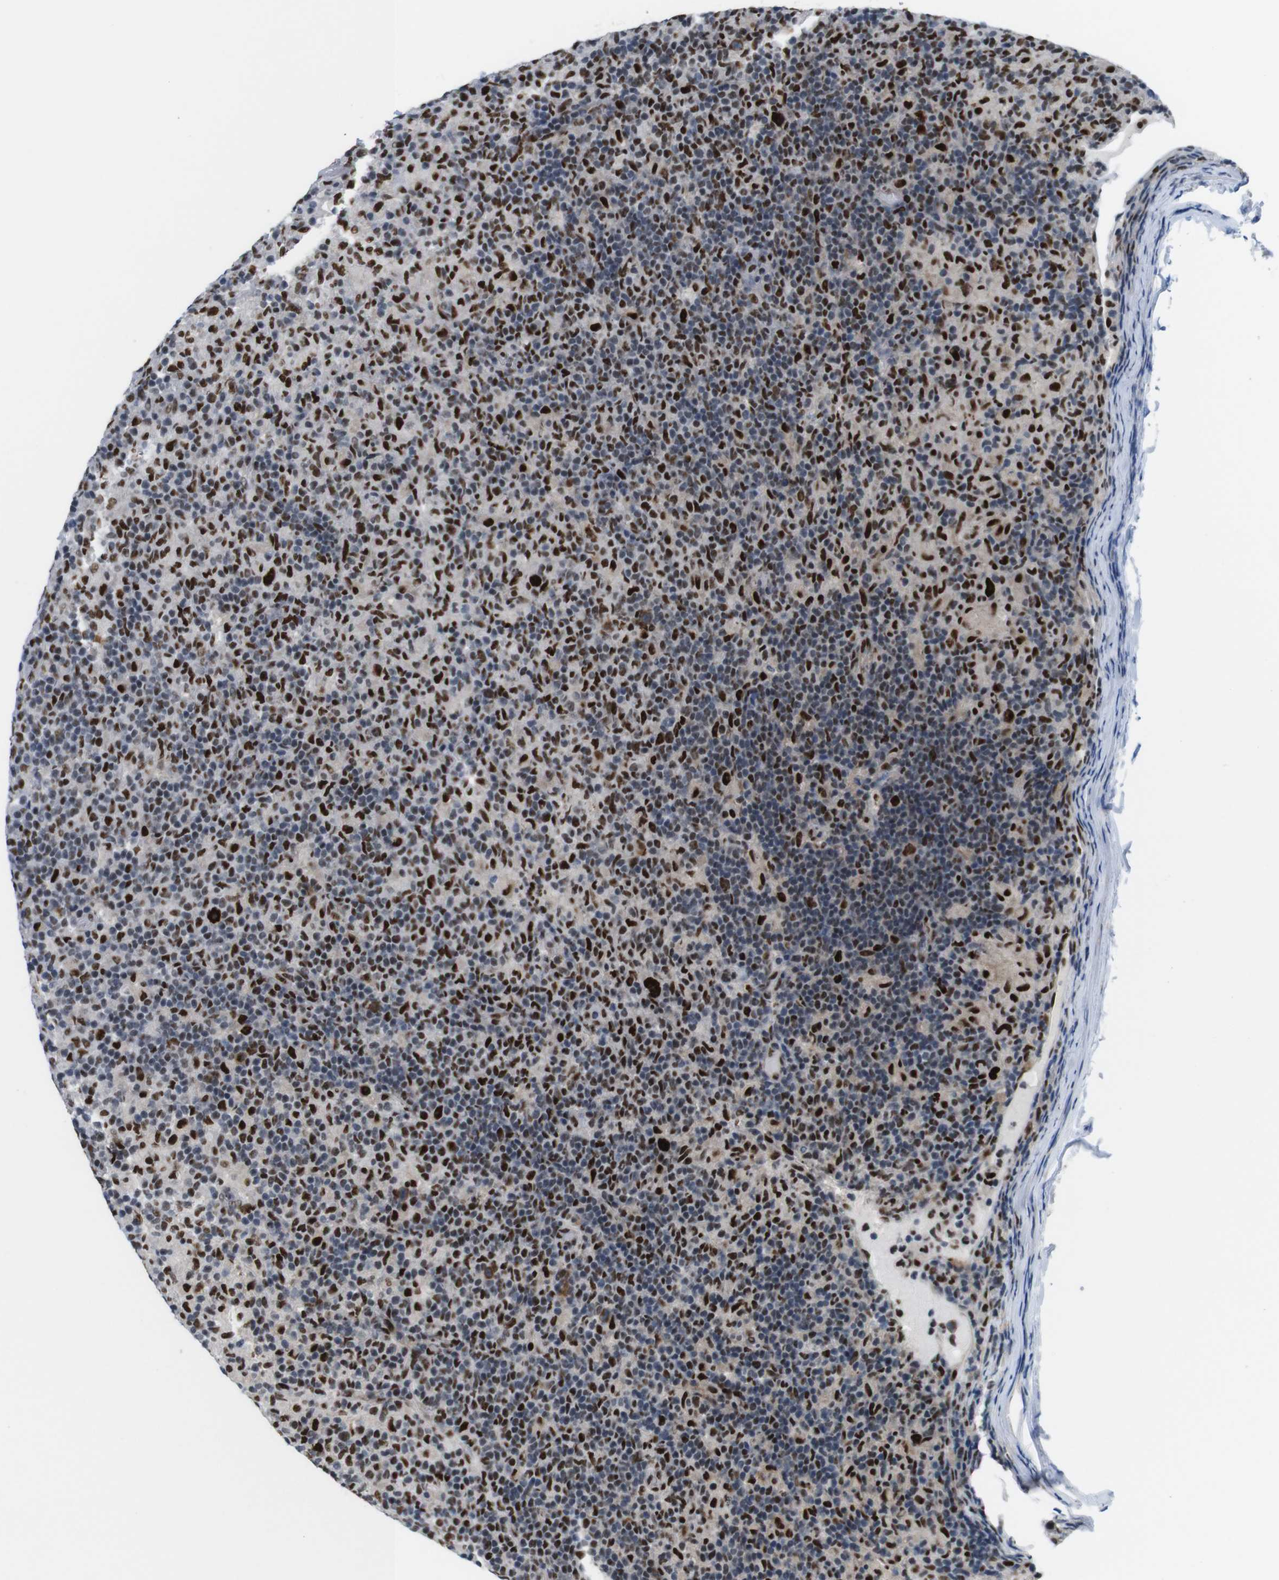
{"staining": {"intensity": "strong", "quantity": ">75%", "location": "nuclear"}, "tissue": "lymphoma", "cell_type": "Tumor cells", "image_type": "cancer", "snomed": [{"axis": "morphology", "description": "Hodgkin's disease, NOS"}, {"axis": "topography", "description": "Lymph node"}], "caption": "Protein expression analysis of lymphoma demonstrates strong nuclear staining in approximately >75% of tumor cells.", "gene": "PSME3", "patient": {"sex": "male", "age": 70}}